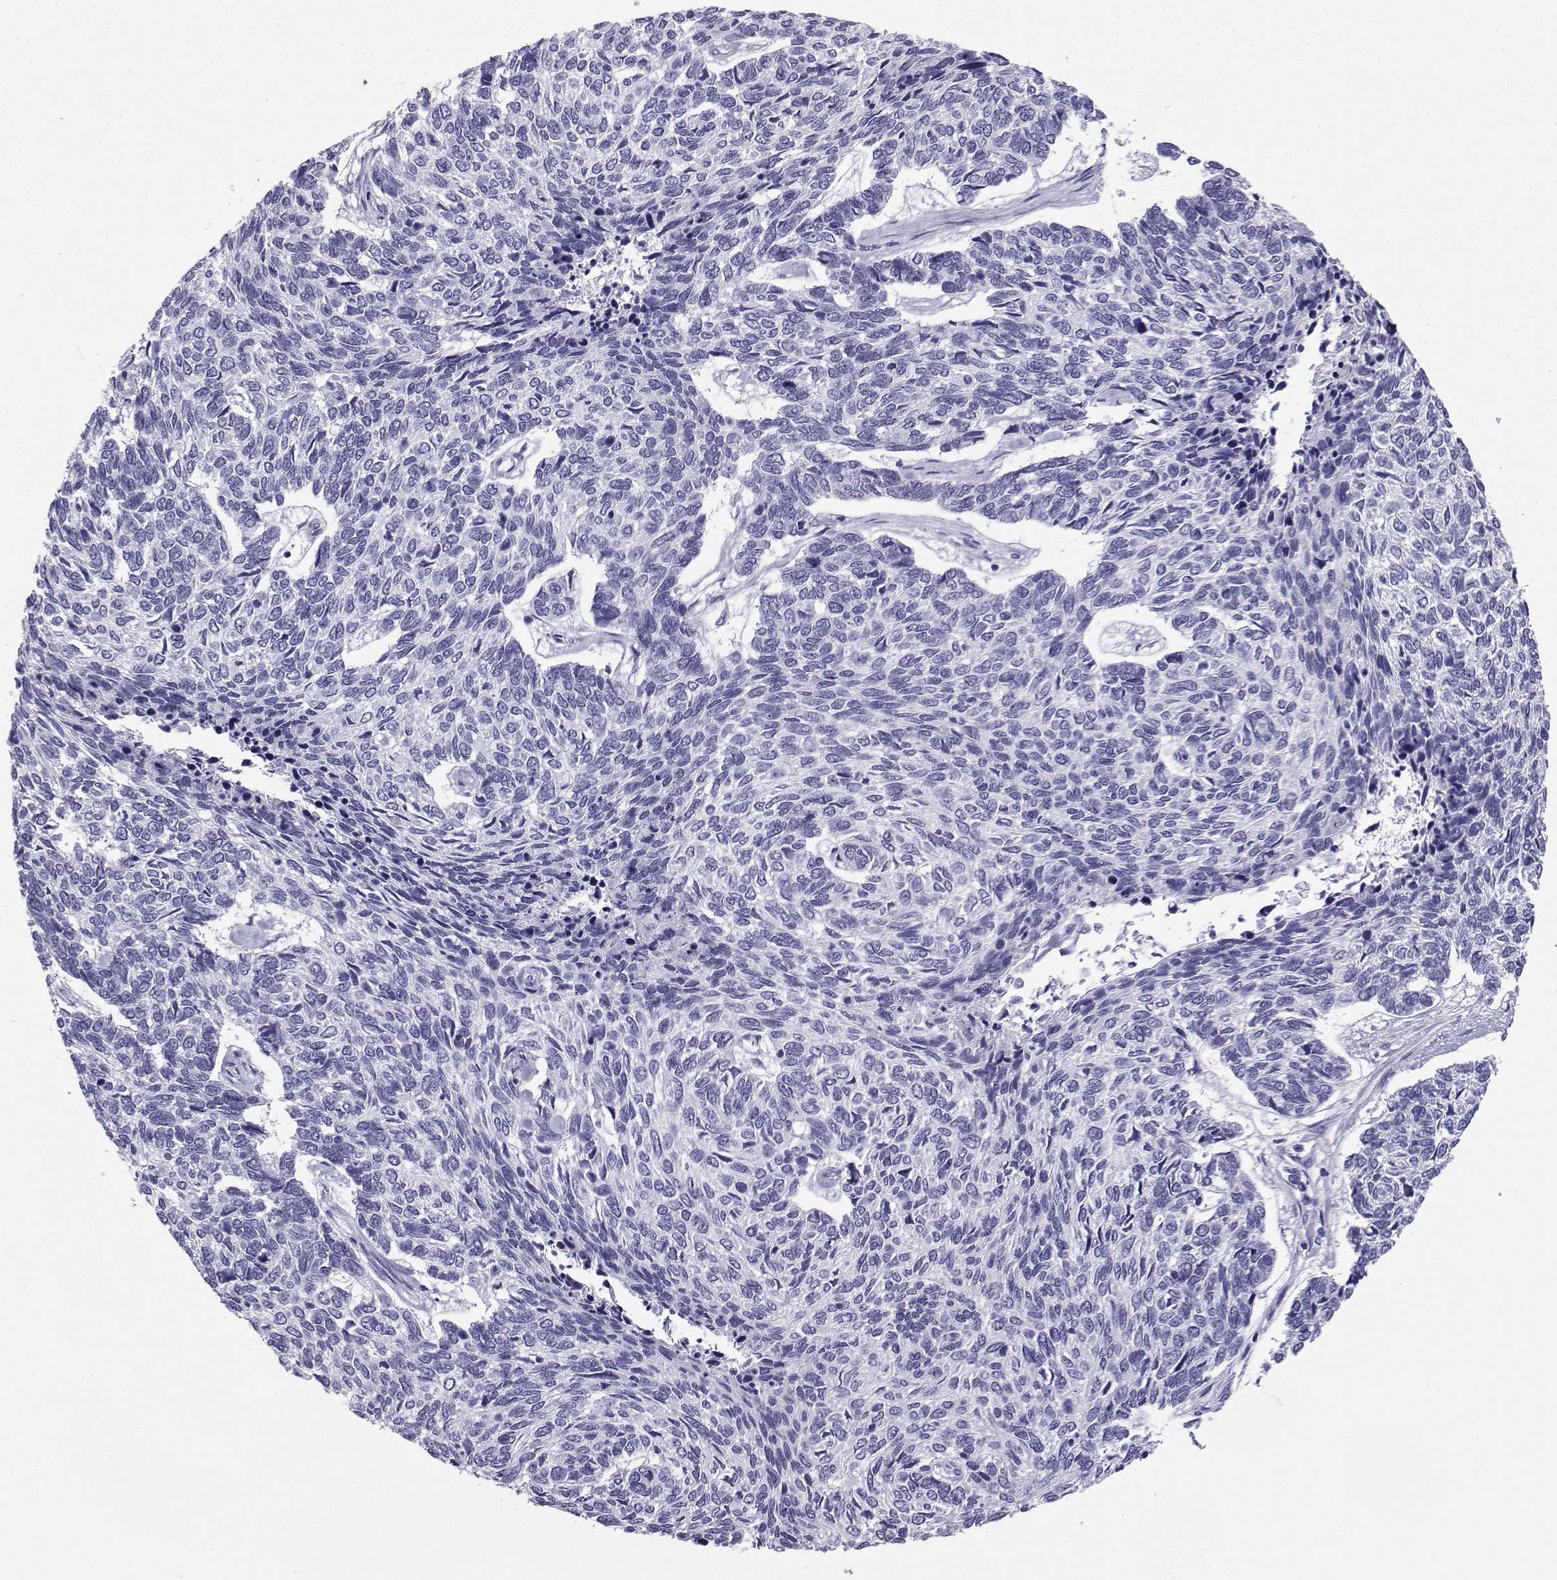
{"staining": {"intensity": "negative", "quantity": "none", "location": "none"}, "tissue": "skin cancer", "cell_type": "Tumor cells", "image_type": "cancer", "snomed": [{"axis": "morphology", "description": "Basal cell carcinoma"}, {"axis": "topography", "description": "Skin"}], "caption": "An IHC micrograph of skin cancer is shown. There is no staining in tumor cells of skin cancer. The staining is performed using DAB (3,3'-diaminobenzidine) brown chromogen with nuclei counter-stained in using hematoxylin.", "gene": "SLC18A2", "patient": {"sex": "female", "age": 65}}